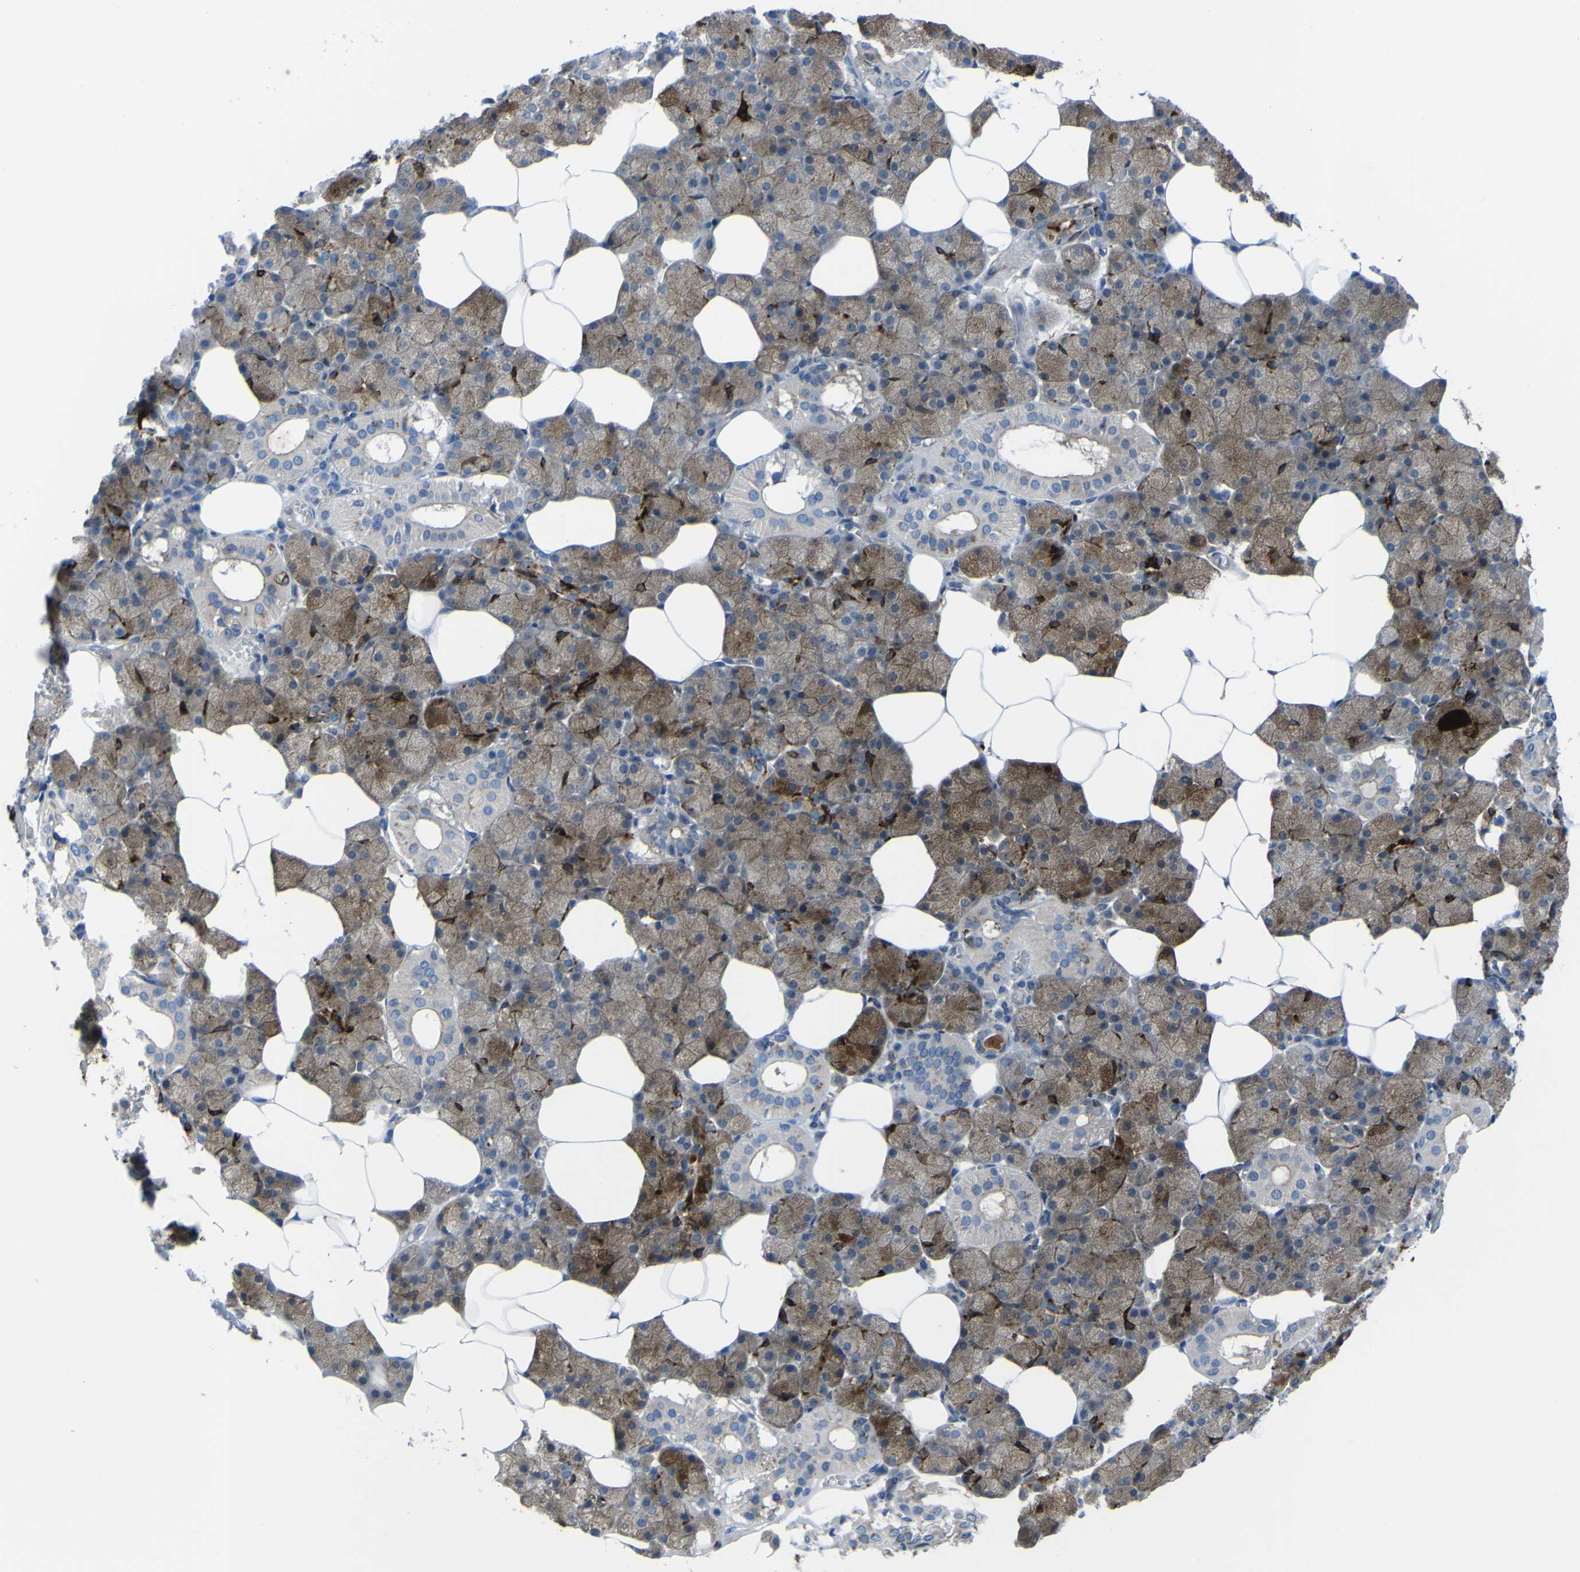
{"staining": {"intensity": "strong", "quantity": "25%-75%", "location": "cytoplasmic/membranous"}, "tissue": "salivary gland", "cell_type": "Glandular cells", "image_type": "normal", "snomed": [{"axis": "morphology", "description": "Normal tissue, NOS"}, {"axis": "topography", "description": "Salivary gland"}], "caption": "IHC staining of unremarkable salivary gland, which shows high levels of strong cytoplasmic/membranous expression in approximately 25%-75% of glandular cells indicating strong cytoplasmic/membranous protein staining. The staining was performed using DAB (brown) for protein detection and nuclei were counterstained in hematoxylin (blue).", "gene": "CST3", "patient": {"sex": "male", "age": 62}}